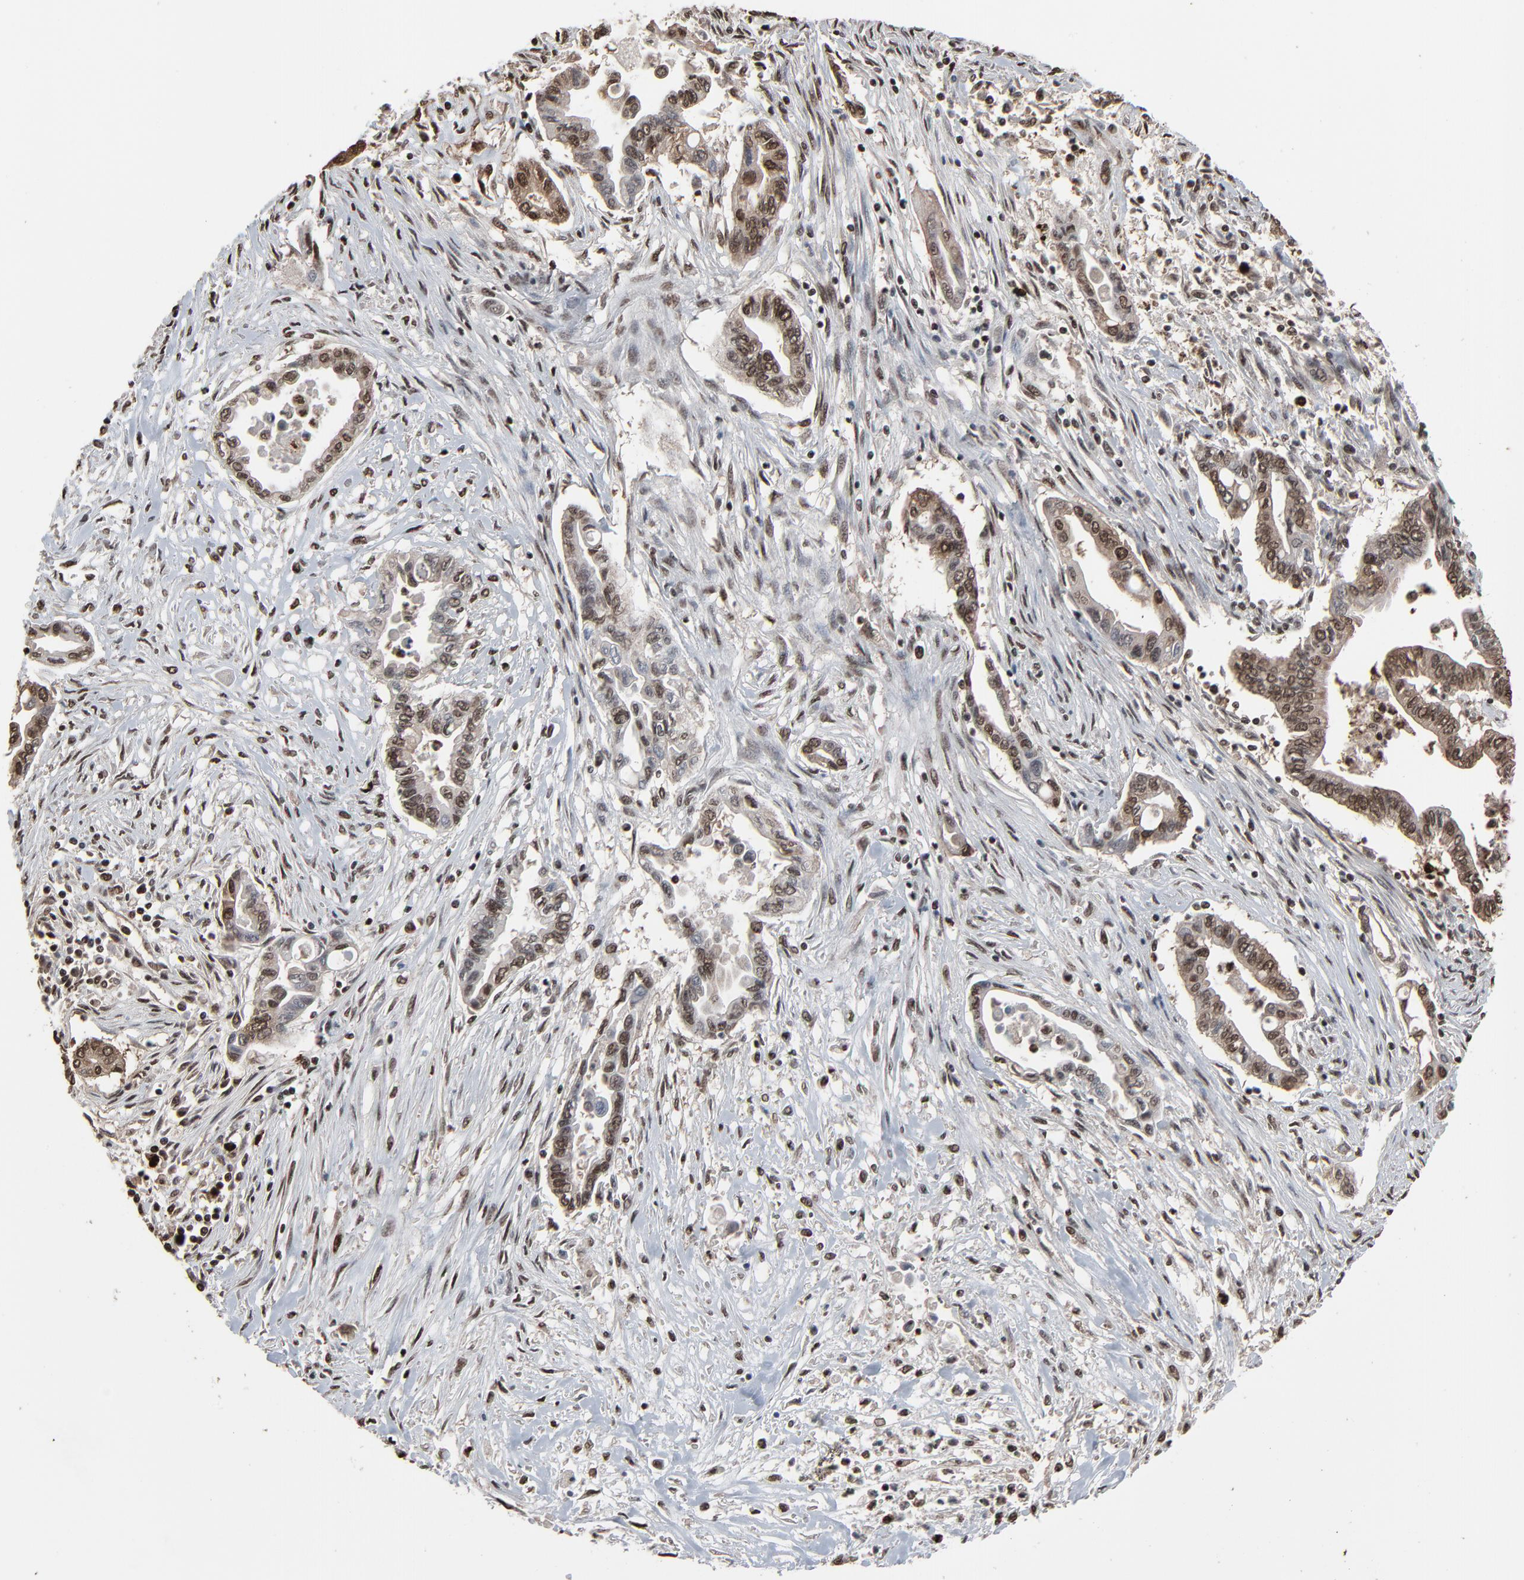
{"staining": {"intensity": "strong", "quantity": ">75%", "location": "cytoplasmic/membranous,nuclear"}, "tissue": "pancreatic cancer", "cell_type": "Tumor cells", "image_type": "cancer", "snomed": [{"axis": "morphology", "description": "Adenocarcinoma, NOS"}, {"axis": "topography", "description": "Pancreas"}], "caption": "Protein staining displays strong cytoplasmic/membranous and nuclear positivity in approximately >75% of tumor cells in pancreatic cancer.", "gene": "MEIS2", "patient": {"sex": "female", "age": 57}}